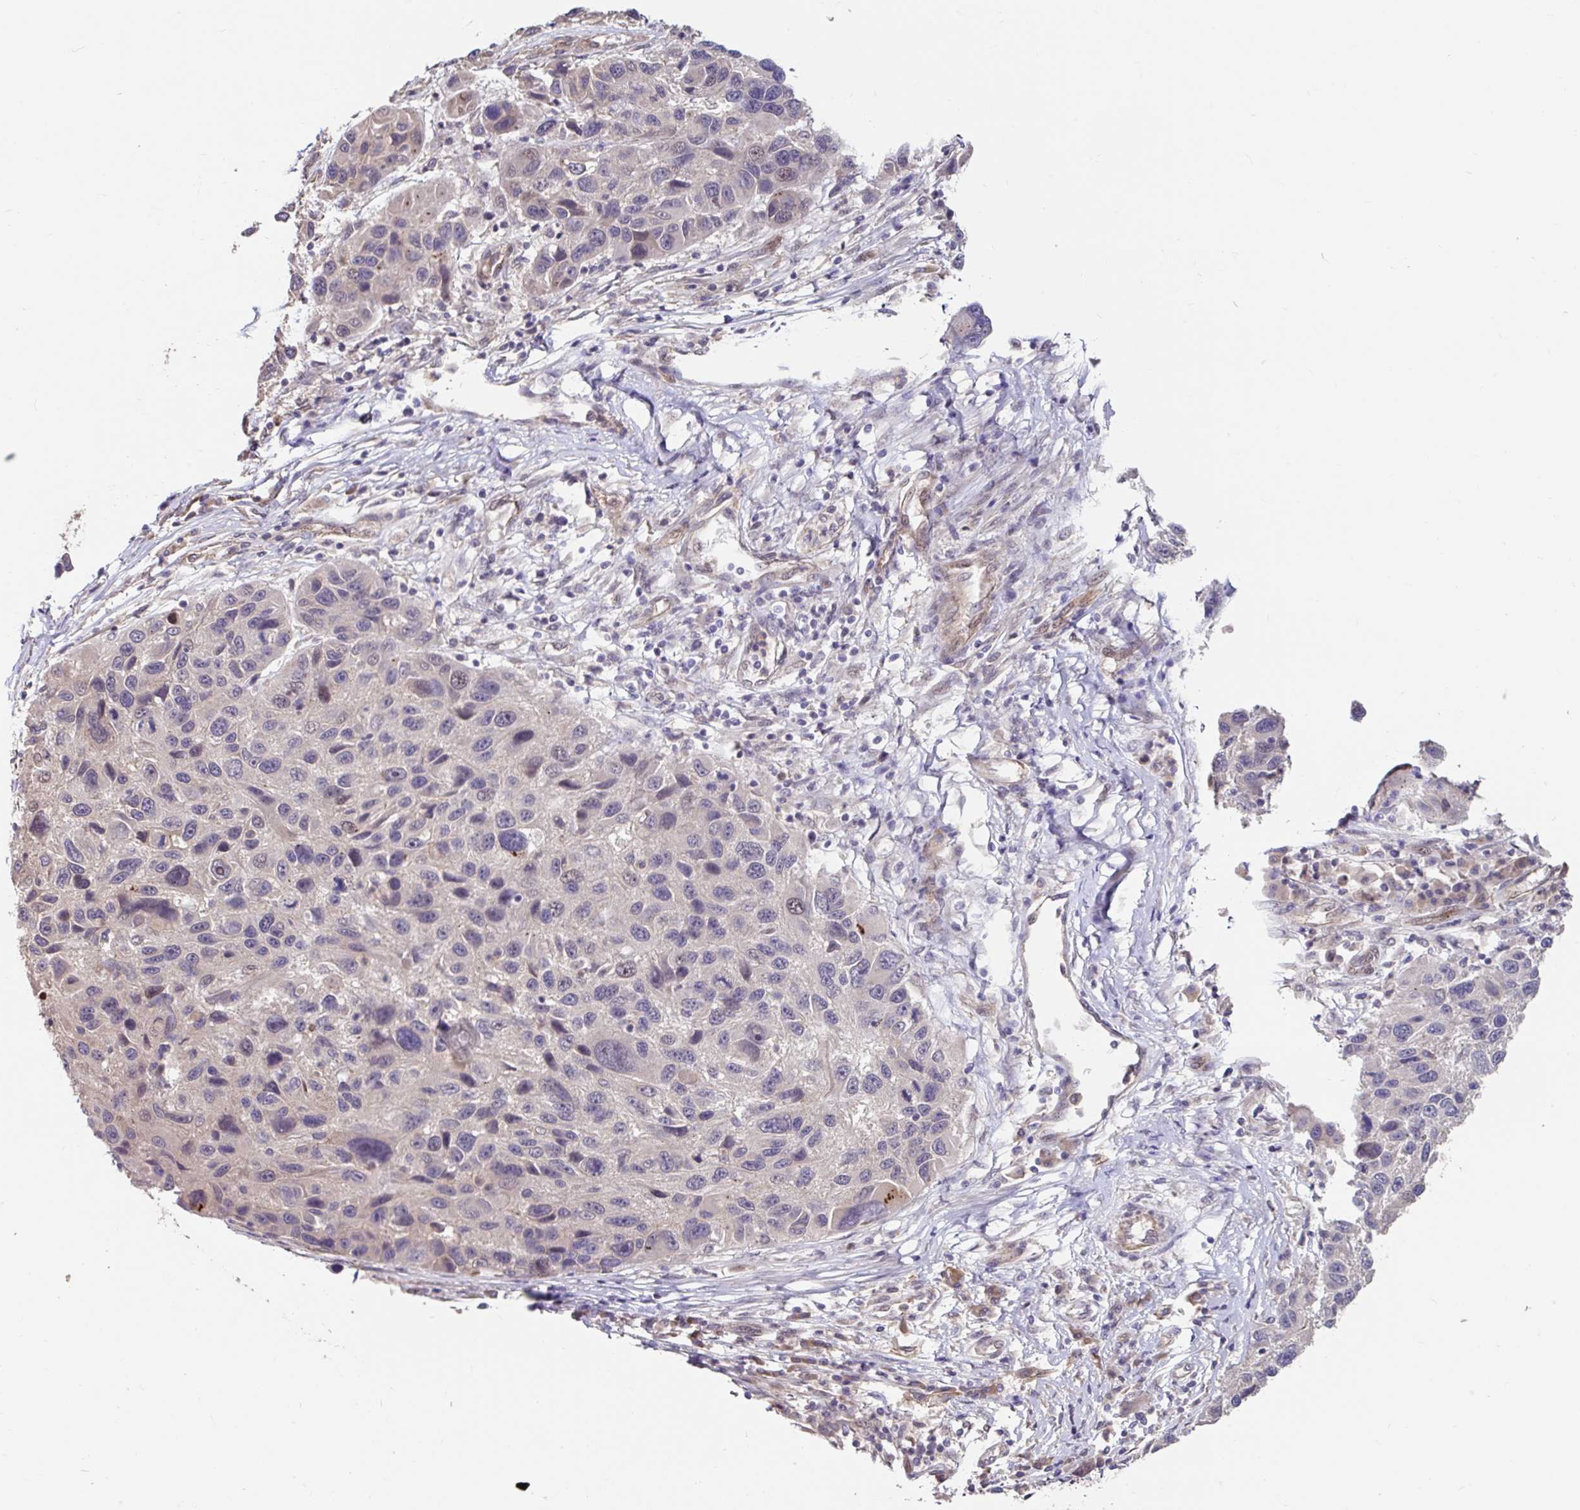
{"staining": {"intensity": "weak", "quantity": "<25%", "location": "nuclear"}, "tissue": "melanoma", "cell_type": "Tumor cells", "image_type": "cancer", "snomed": [{"axis": "morphology", "description": "Malignant melanoma, NOS"}, {"axis": "topography", "description": "Skin"}], "caption": "DAB (3,3'-diaminobenzidine) immunohistochemical staining of melanoma demonstrates no significant positivity in tumor cells.", "gene": "STYXL1", "patient": {"sex": "male", "age": 53}}